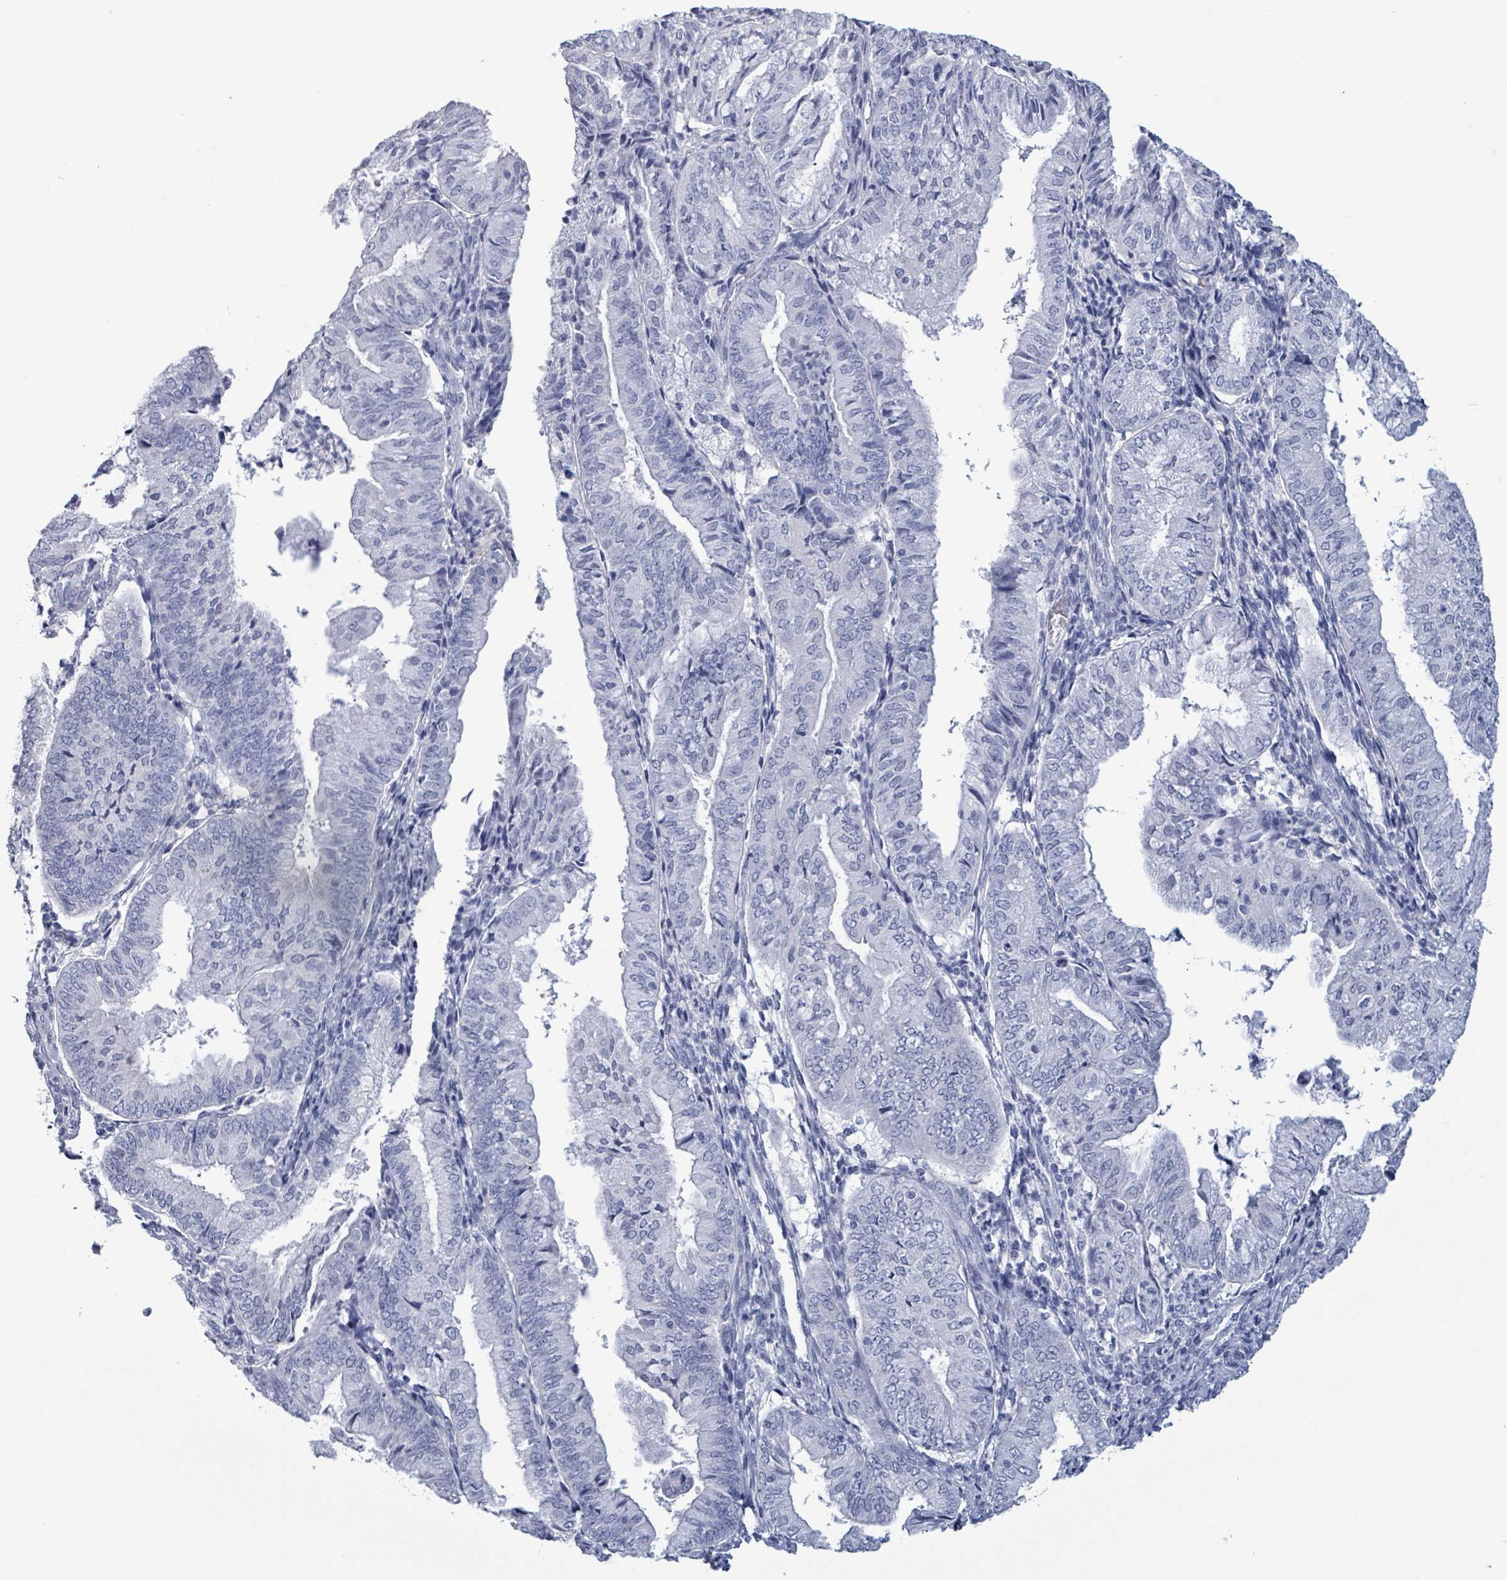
{"staining": {"intensity": "negative", "quantity": "none", "location": "none"}, "tissue": "endometrial cancer", "cell_type": "Tumor cells", "image_type": "cancer", "snomed": [{"axis": "morphology", "description": "Adenocarcinoma, NOS"}, {"axis": "topography", "description": "Endometrium"}], "caption": "Immunohistochemical staining of endometrial cancer displays no significant staining in tumor cells. (DAB (3,3'-diaminobenzidine) immunohistochemistry visualized using brightfield microscopy, high magnification).", "gene": "NKX2-1", "patient": {"sex": "female", "age": 55}}